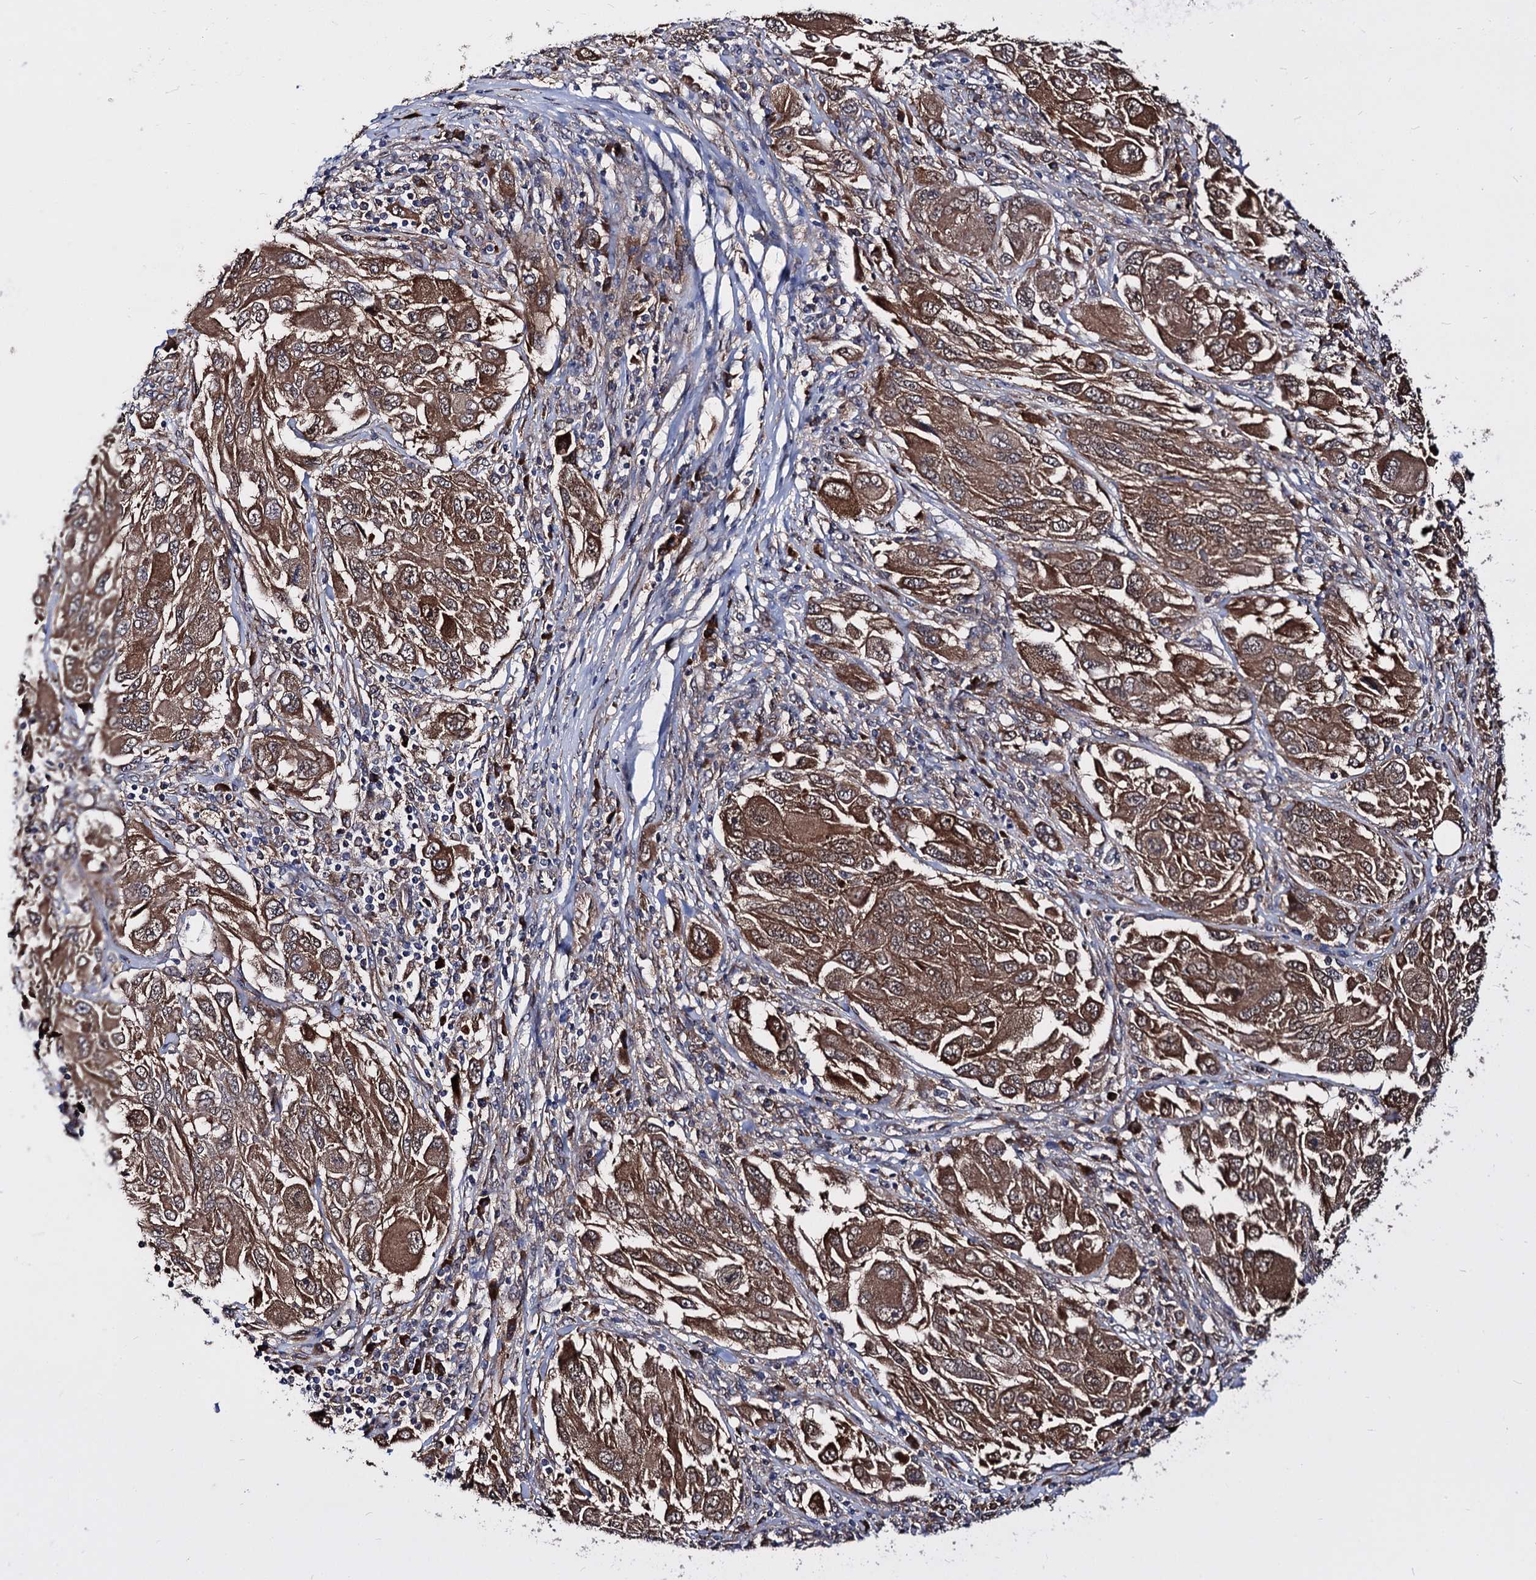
{"staining": {"intensity": "moderate", "quantity": ">75%", "location": "cytoplasmic/membranous"}, "tissue": "melanoma", "cell_type": "Tumor cells", "image_type": "cancer", "snomed": [{"axis": "morphology", "description": "Malignant melanoma, NOS"}, {"axis": "topography", "description": "Skin"}], "caption": "High-power microscopy captured an immunohistochemistry image of malignant melanoma, revealing moderate cytoplasmic/membranous staining in approximately >75% of tumor cells. The staining is performed using DAB (3,3'-diaminobenzidine) brown chromogen to label protein expression. The nuclei are counter-stained blue using hematoxylin.", "gene": "NME1", "patient": {"sex": "female", "age": 91}}